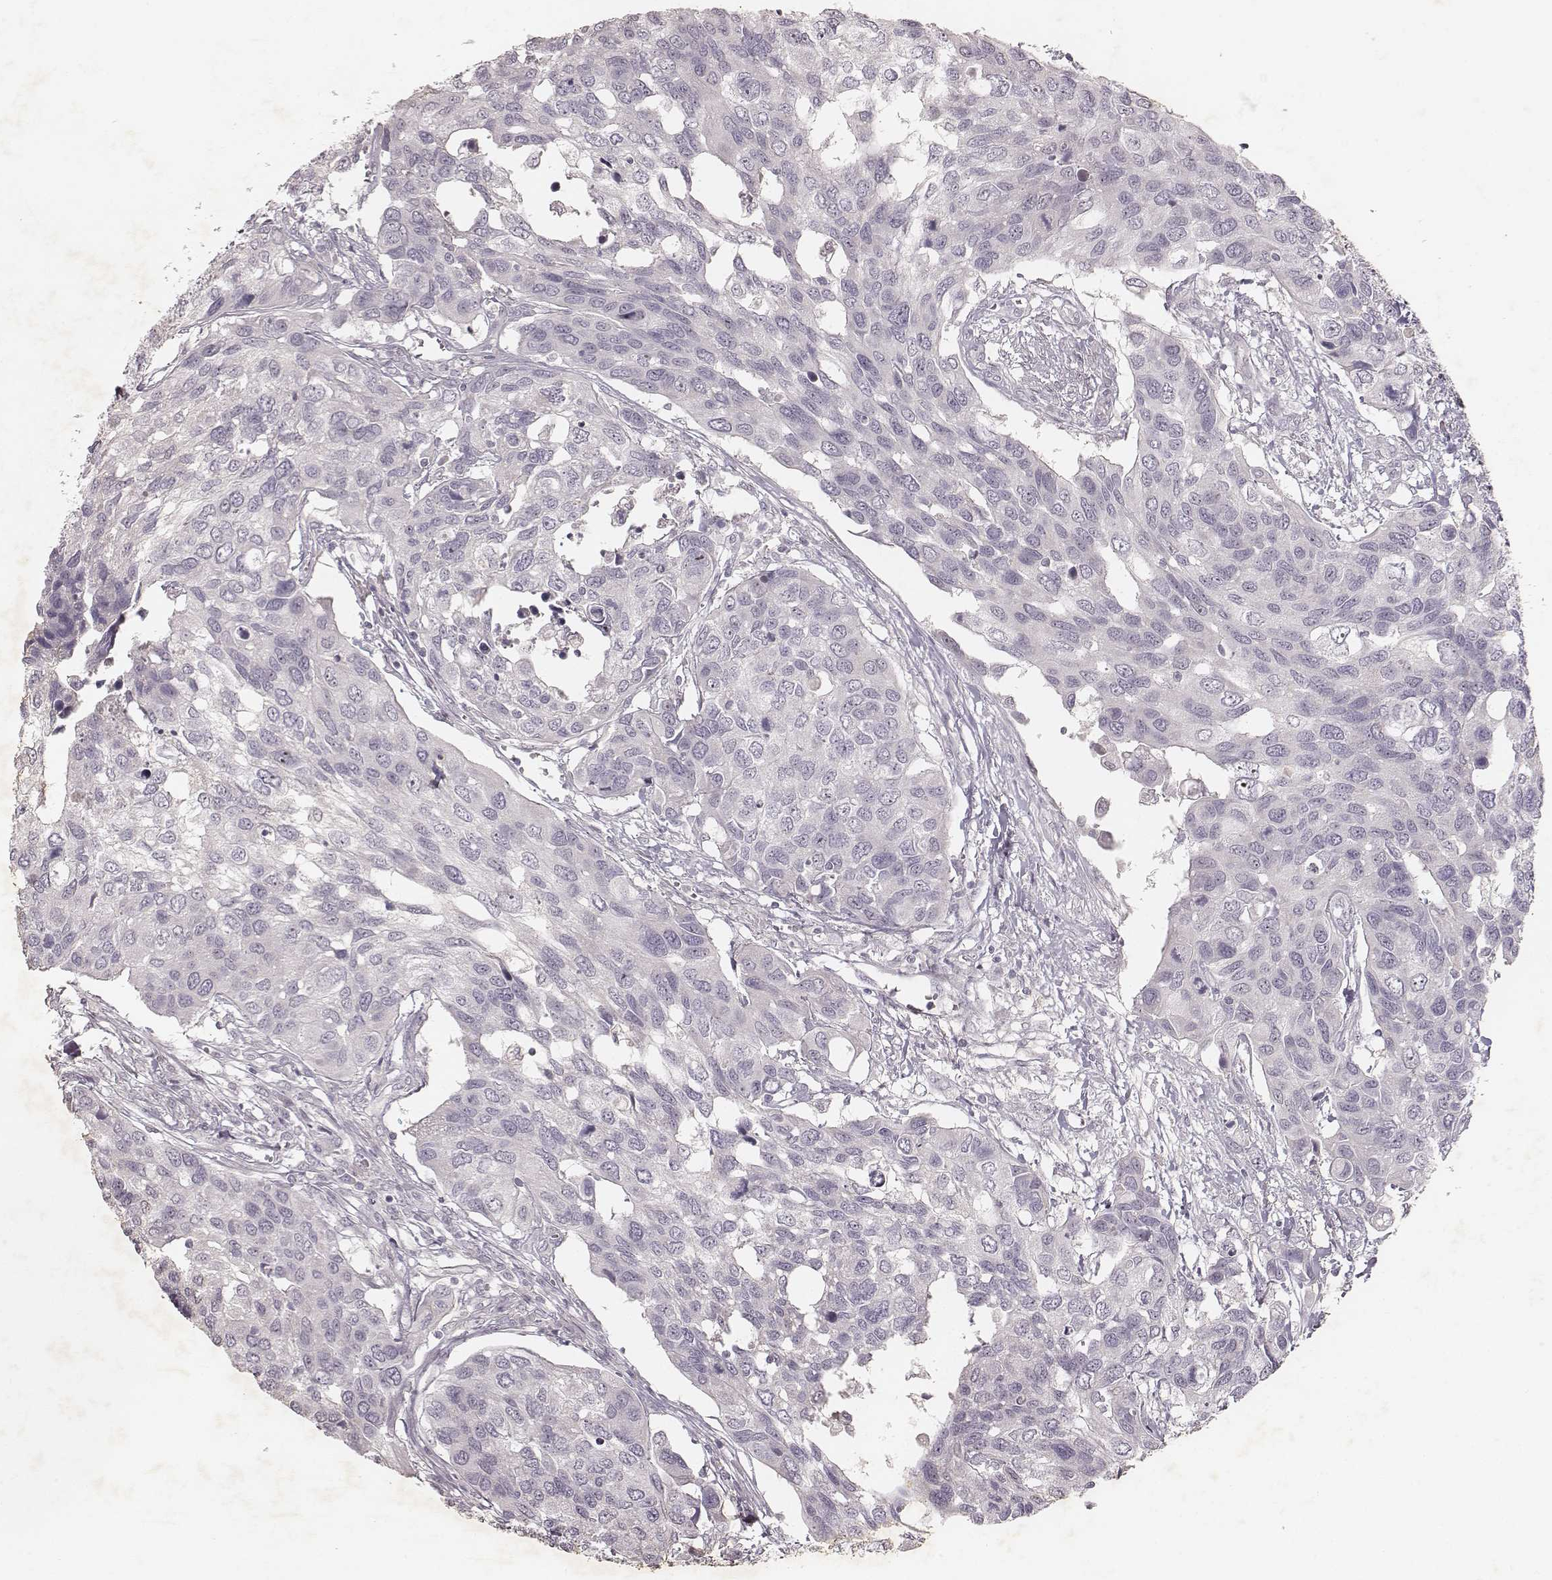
{"staining": {"intensity": "negative", "quantity": "none", "location": "none"}, "tissue": "urothelial cancer", "cell_type": "Tumor cells", "image_type": "cancer", "snomed": [{"axis": "morphology", "description": "Urothelial carcinoma, High grade"}, {"axis": "topography", "description": "Urinary bladder"}], "caption": "The micrograph shows no significant positivity in tumor cells of urothelial cancer.", "gene": "MADCAM1", "patient": {"sex": "male", "age": 60}}